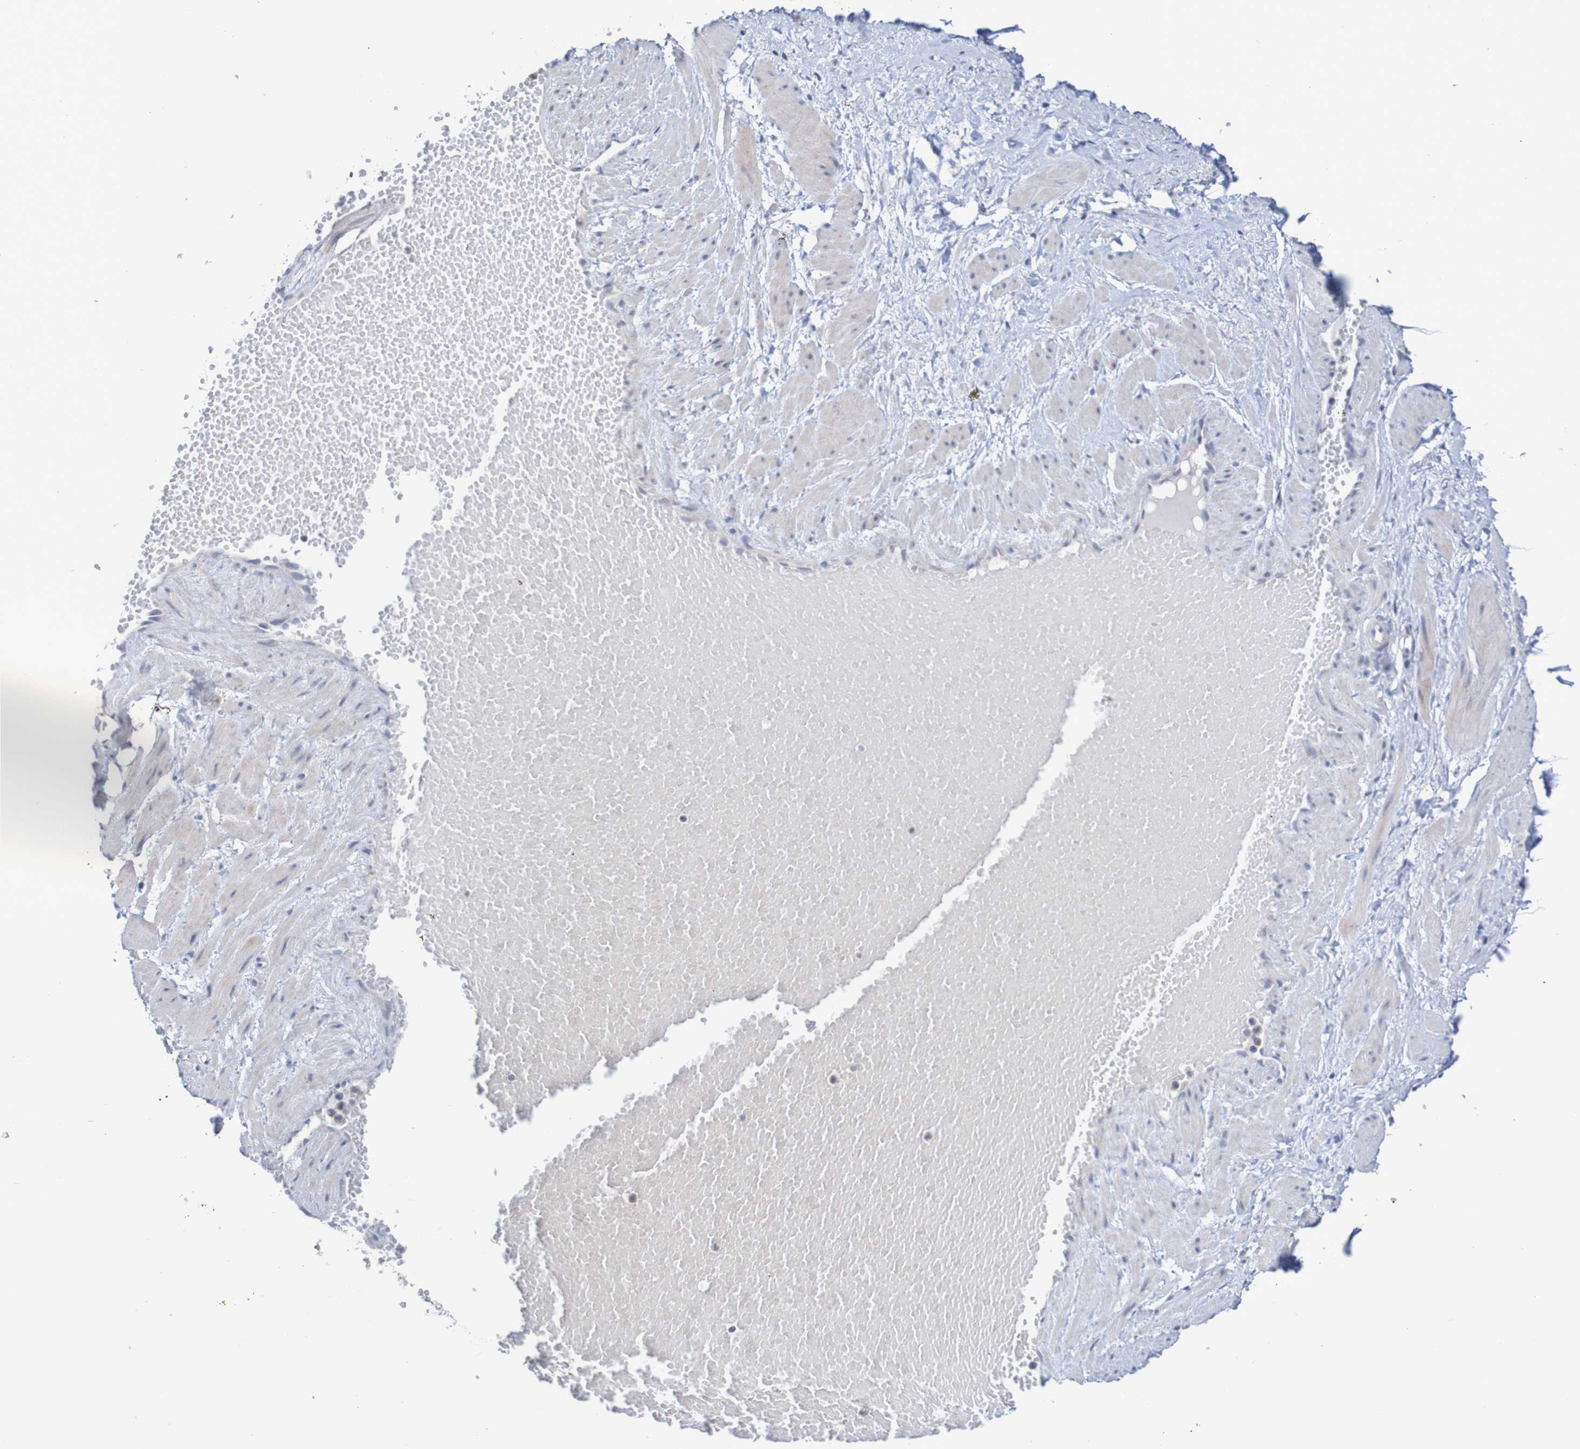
{"staining": {"intensity": "negative", "quantity": "none", "location": "none"}, "tissue": "adipose tissue", "cell_type": "Adipocytes", "image_type": "normal", "snomed": [{"axis": "morphology", "description": "Normal tissue, NOS"}, {"axis": "topography", "description": "Soft tissue"}, {"axis": "topography", "description": "Vascular tissue"}], "caption": "This image is of unremarkable adipose tissue stained with immunohistochemistry to label a protein in brown with the nuclei are counter-stained blue. There is no expression in adipocytes. Nuclei are stained in blue.", "gene": "C3orf18", "patient": {"sex": "female", "age": 35}}